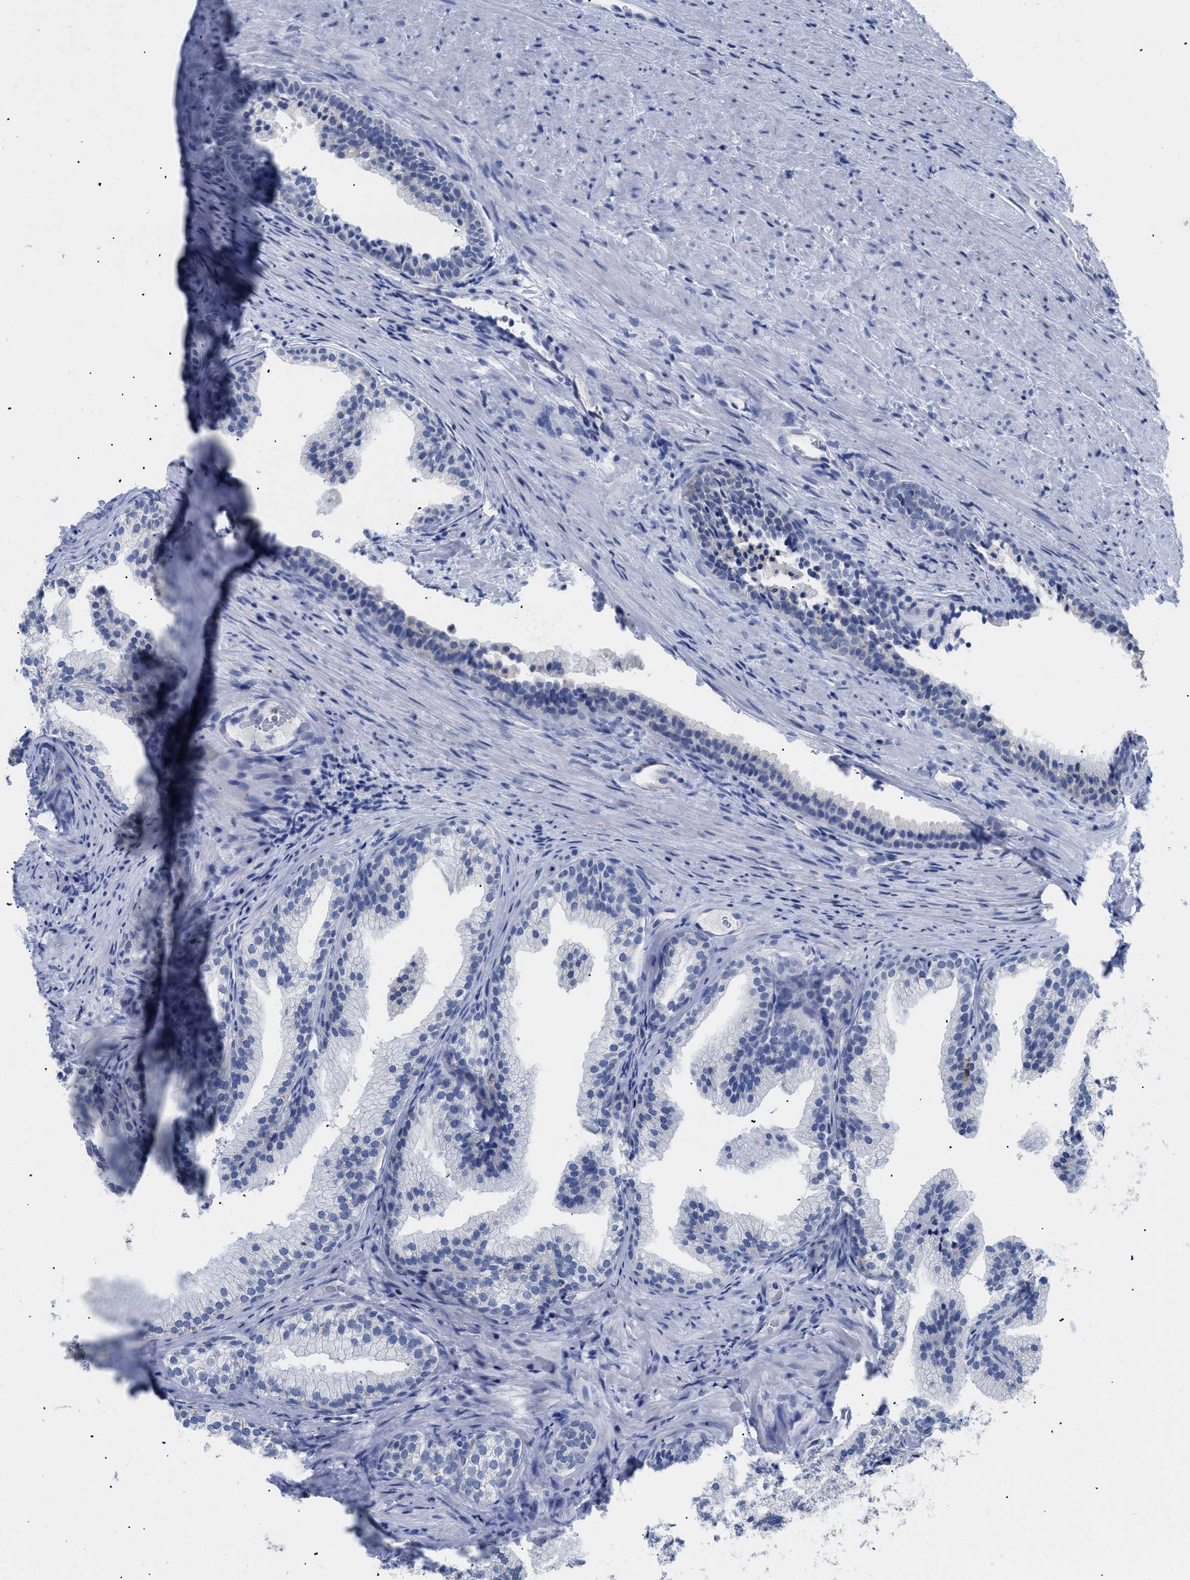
{"staining": {"intensity": "negative", "quantity": "none", "location": "none"}, "tissue": "prostate", "cell_type": "Glandular cells", "image_type": "normal", "snomed": [{"axis": "morphology", "description": "Normal tissue, NOS"}, {"axis": "topography", "description": "Prostate"}], "caption": "Immunohistochemical staining of benign human prostate exhibits no significant staining in glandular cells.", "gene": "APOBEC2", "patient": {"sex": "male", "age": 76}}